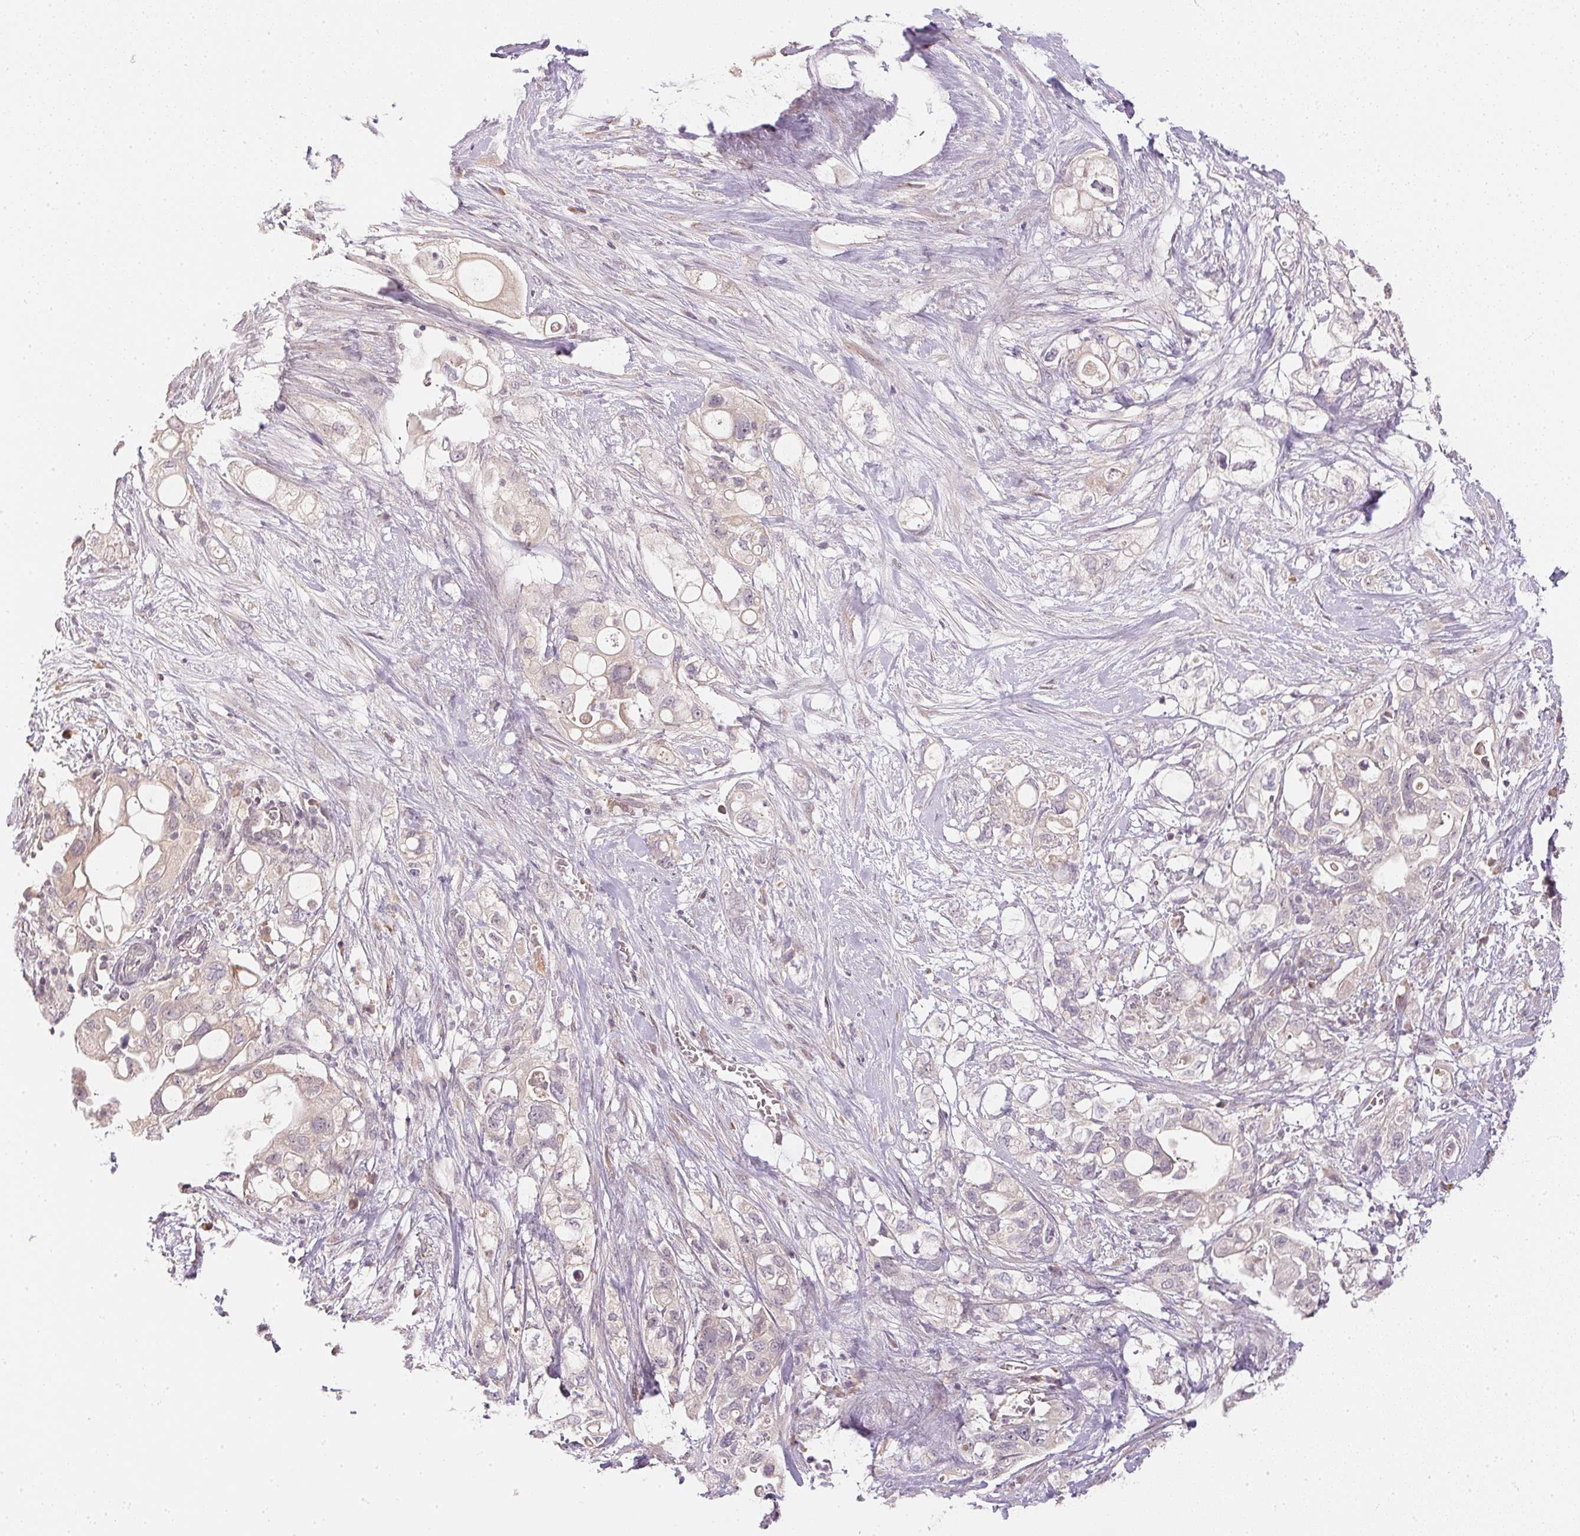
{"staining": {"intensity": "negative", "quantity": "none", "location": "none"}, "tissue": "pancreatic cancer", "cell_type": "Tumor cells", "image_type": "cancer", "snomed": [{"axis": "morphology", "description": "Adenocarcinoma, NOS"}, {"axis": "topography", "description": "Pancreas"}], "caption": "Pancreatic cancer (adenocarcinoma) was stained to show a protein in brown. There is no significant expression in tumor cells.", "gene": "TTC23L", "patient": {"sex": "female", "age": 72}}